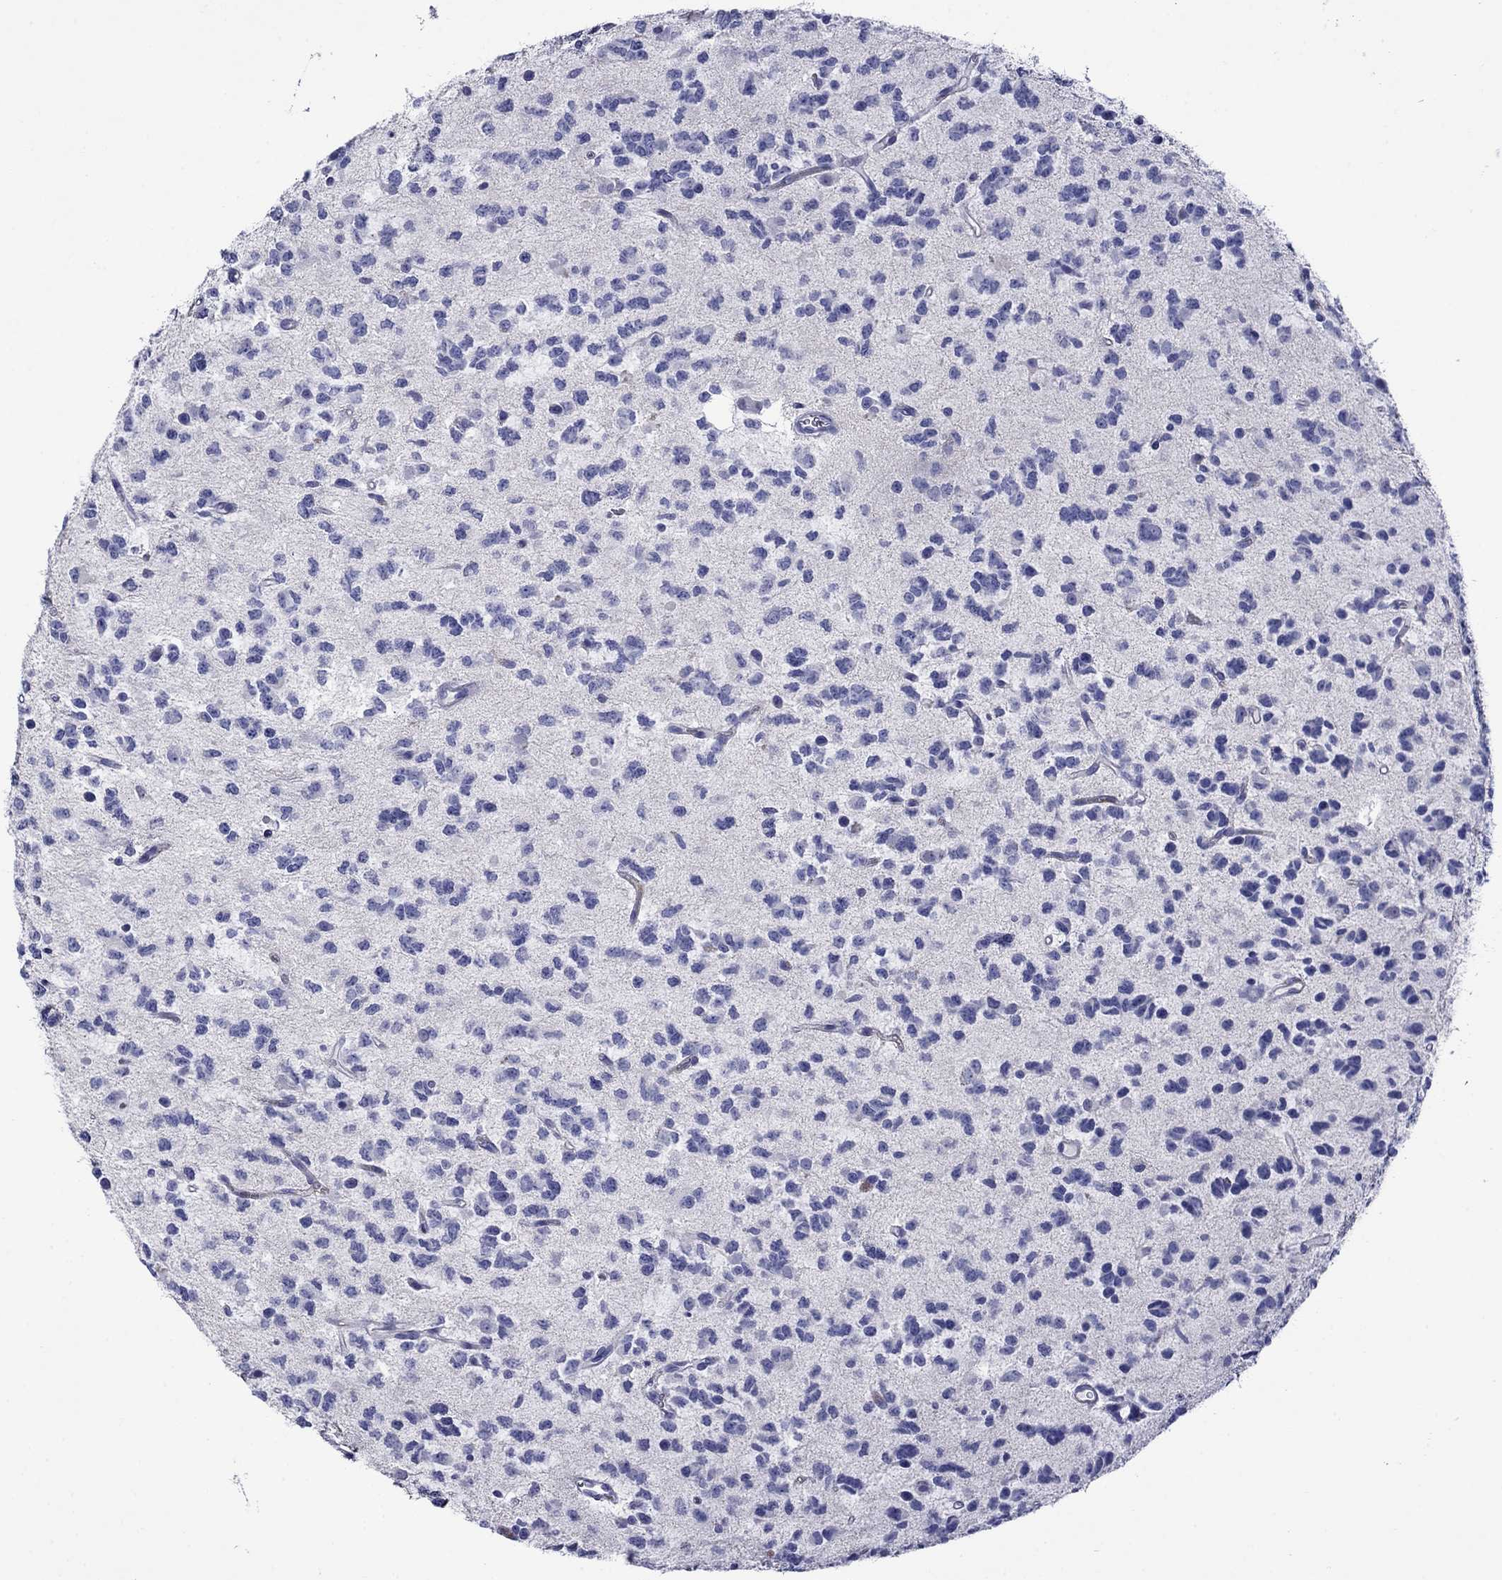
{"staining": {"intensity": "negative", "quantity": "none", "location": "none"}, "tissue": "glioma", "cell_type": "Tumor cells", "image_type": "cancer", "snomed": [{"axis": "morphology", "description": "Glioma, malignant, Low grade"}, {"axis": "topography", "description": "Brain"}], "caption": "Immunohistochemistry (IHC) photomicrograph of neoplastic tissue: low-grade glioma (malignant) stained with DAB (3,3'-diaminobenzidine) shows no significant protein staining in tumor cells.", "gene": "ROM1", "patient": {"sex": "female", "age": 45}}